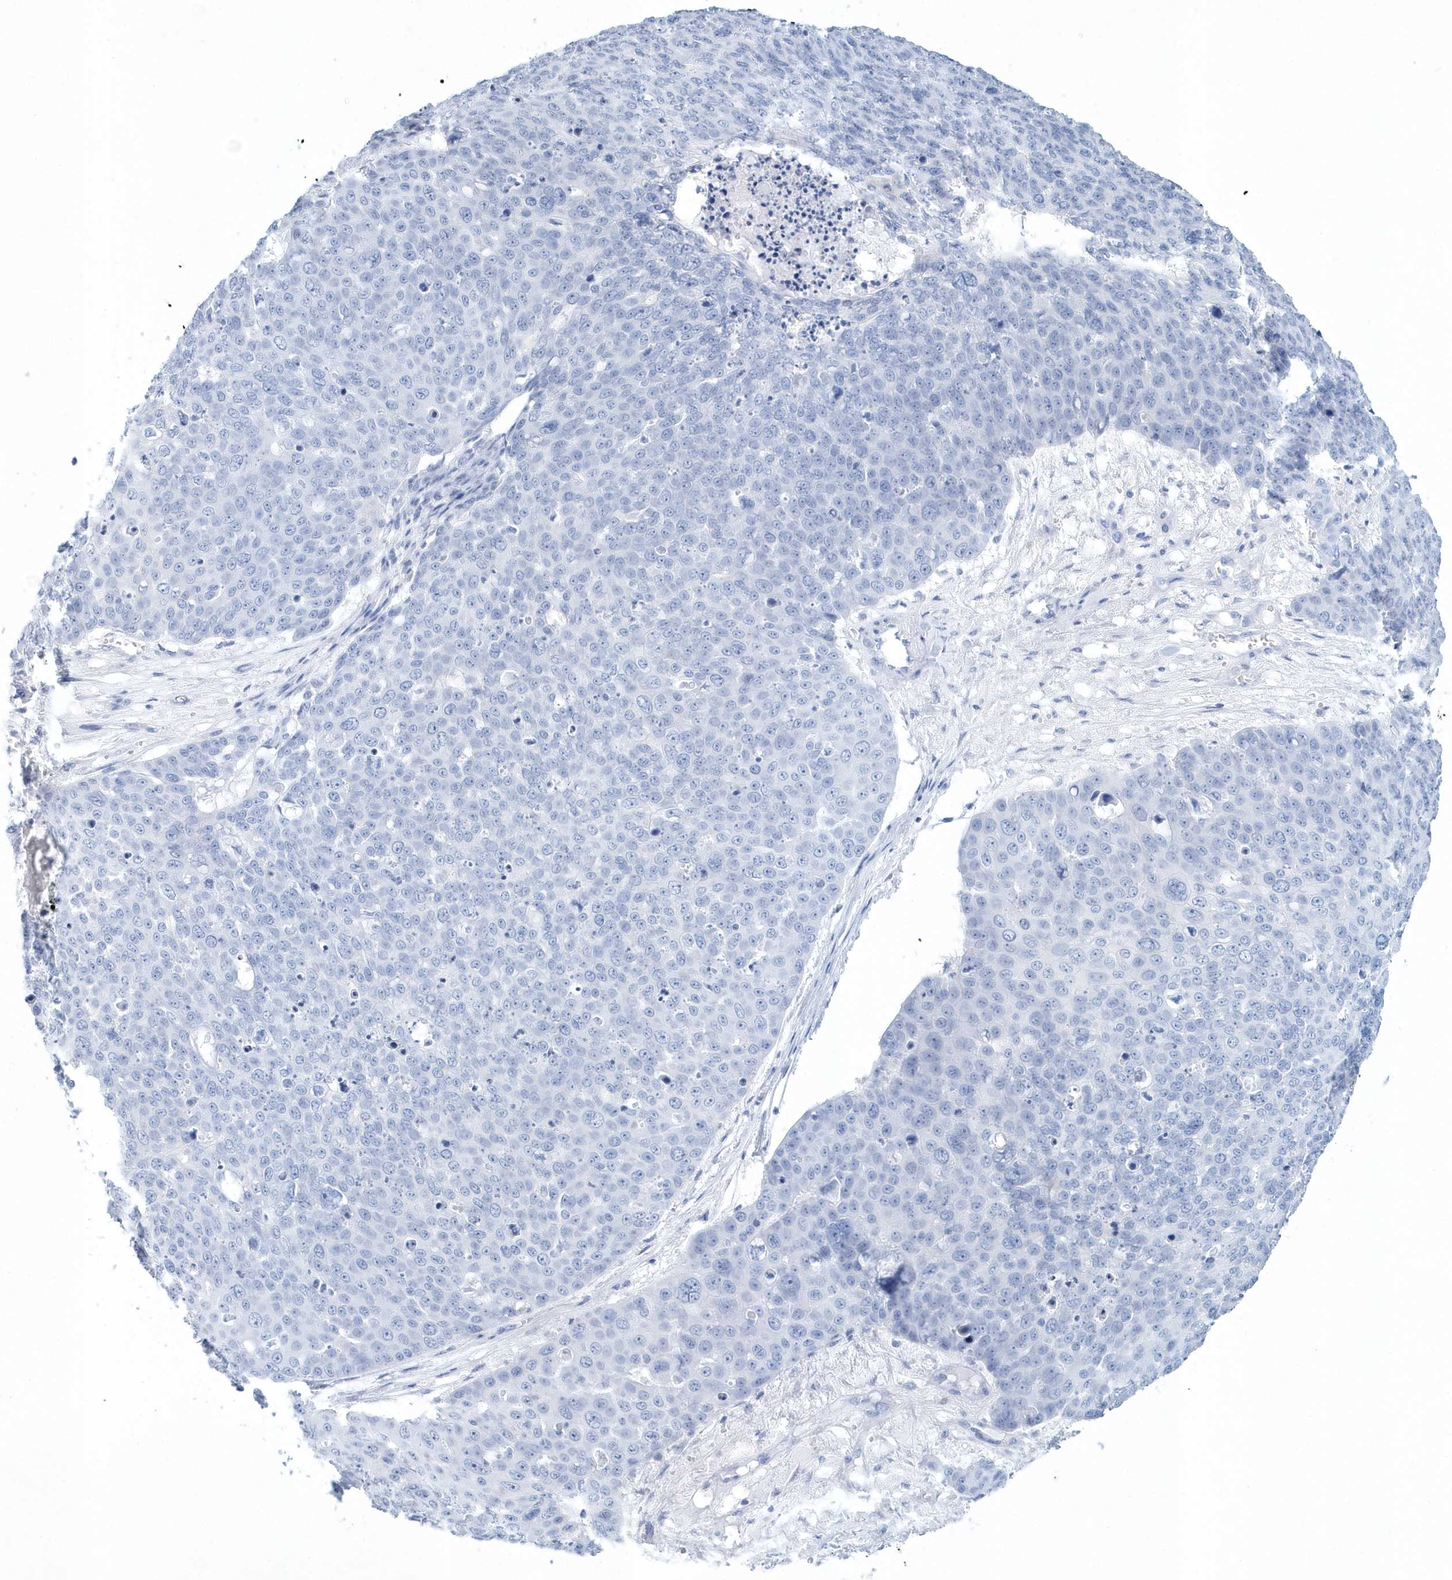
{"staining": {"intensity": "negative", "quantity": "none", "location": "none"}, "tissue": "skin cancer", "cell_type": "Tumor cells", "image_type": "cancer", "snomed": [{"axis": "morphology", "description": "Squamous cell carcinoma, NOS"}, {"axis": "topography", "description": "Skin"}], "caption": "The photomicrograph demonstrates no staining of tumor cells in skin squamous cell carcinoma.", "gene": "PTPRO", "patient": {"sex": "male", "age": 71}}